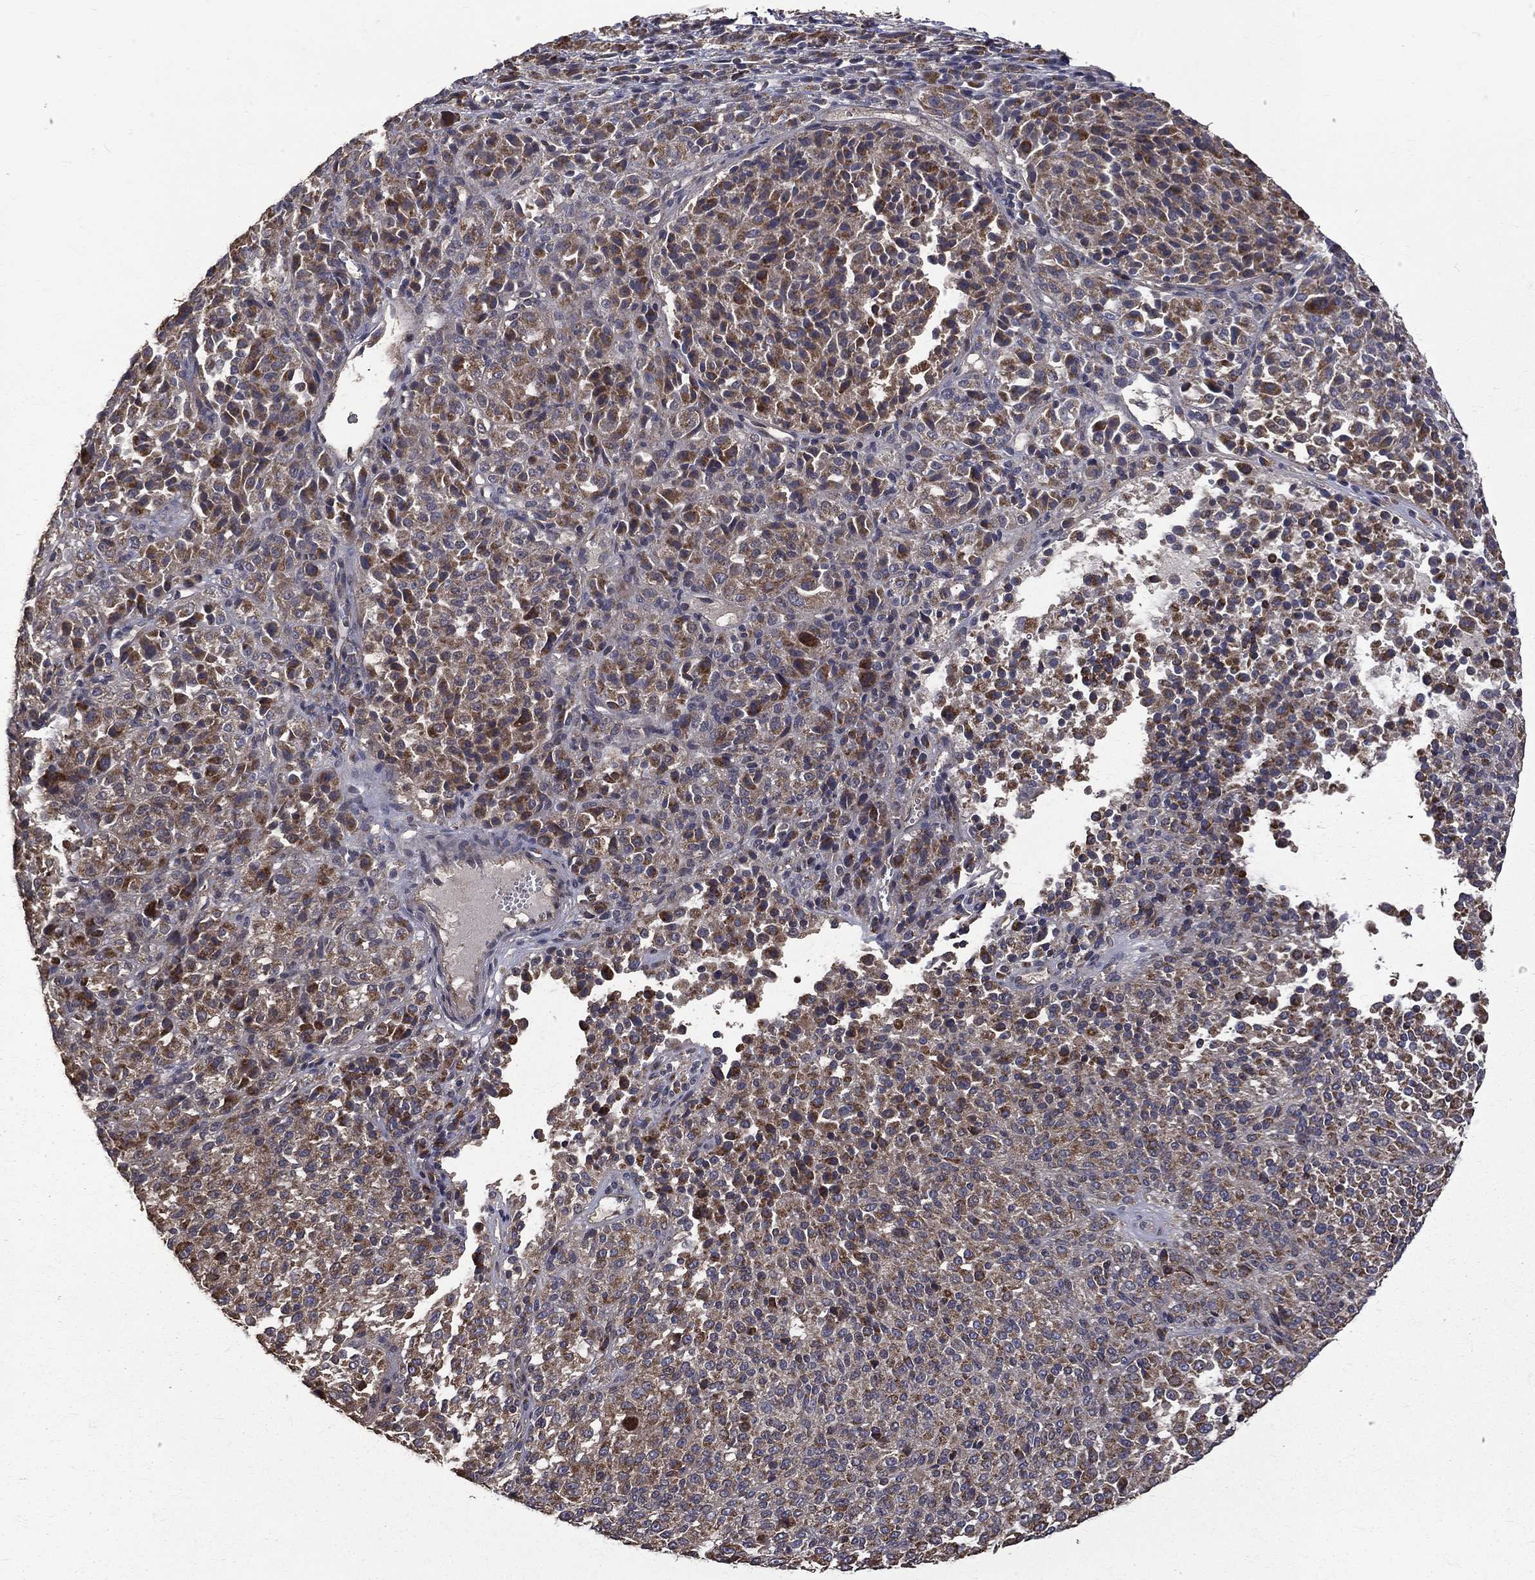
{"staining": {"intensity": "moderate", "quantity": ">75%", "location": "cytoplasmic/membranous"}, "tissue": "melanoma", "cell_type": "Tumor cells", "image_type": "cancer", "snomed": [{"axis": "morphology", "description": "Malignant melanoma, Metastatic site"}, {"axis": "topography", "description": "Brain"}], "caption": "Tumor cells demonstrate medium levels of moderate cytoplasmic/membranous staining in approximately >75% of cells in melanoma. (DAB IHC, brown staining for protein, blue staining for nuclei).", "gene": "RPGR", "patient": {"sex": "female", "age": 56}}